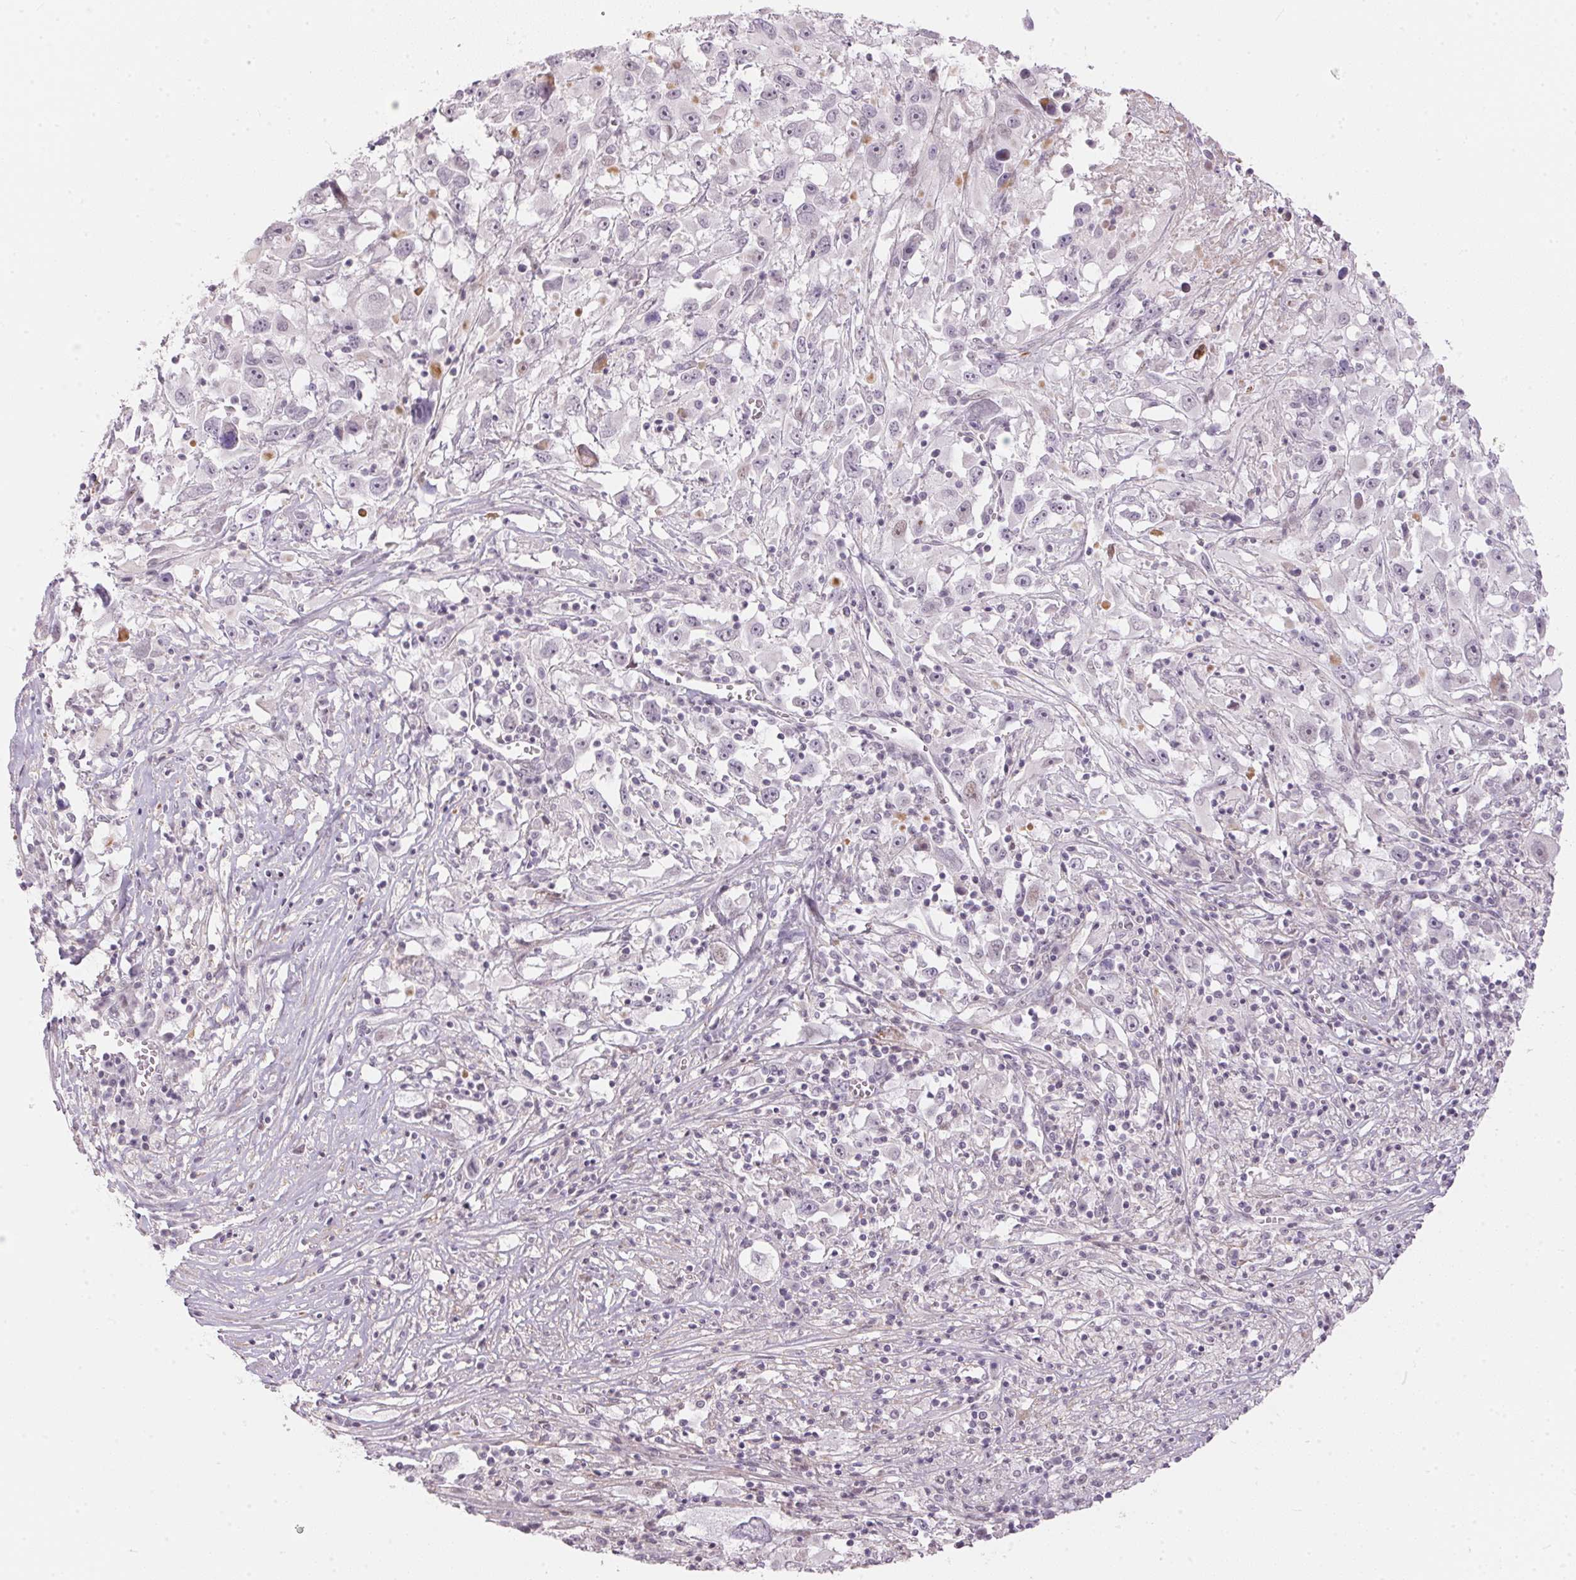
{"staining": {"intensity": "negative", "quantity": "none", "location": "none"}, "tissue": "melanoma", "cell_type": "Tumor cells", "image_type": "cancer", "snomed": [{"axis": "morphology", "description": "Malignant melanoma, Metastatic site"}, {"axis": "topography", "description": "Soft tissue"}], "caption": "Tumor cells are negative for brown protein staining in melanoma. The staining is performed using DAB brown chromogen with nuclei counter-stained in using hematoxylin.", "gene": "GDAP1L1", "patient": {"sex": "male", "age": 50}}